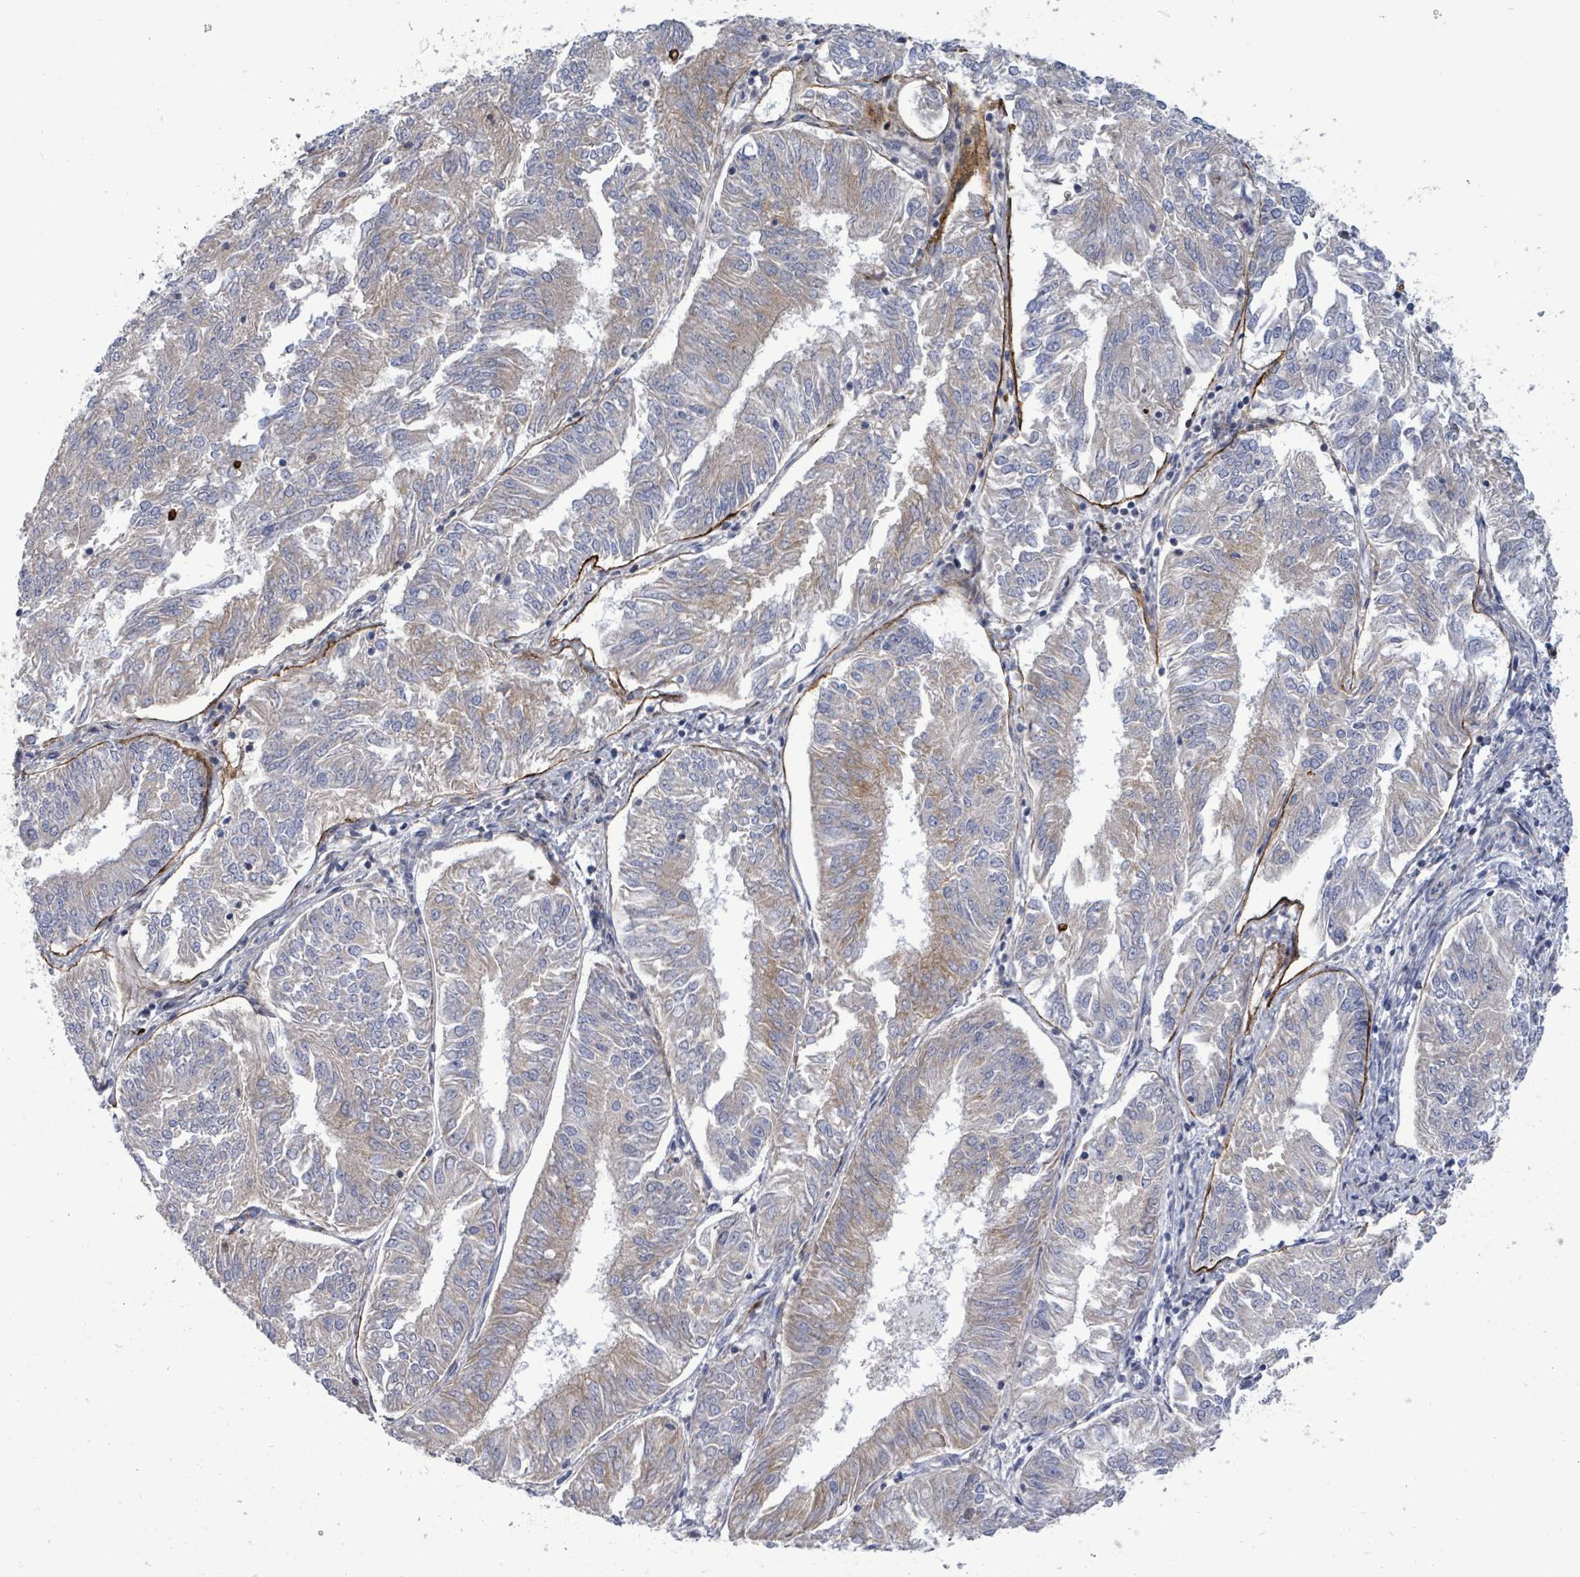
{"staining": {"intensity": "weak", "quantity": "25%-75%", "location": "cytoplasmic/membranous"}, "tissue": "endometrial cancer", "cell_type": "Tumor cells", "image_type": "cancer", "snomed": [{"axis": "morphology", "description": "Adenocarcinoma, NOS"}, {"axis": "topography", "description": "Endometrium"}], "caption": "Protein staining shows weak cytoplasmic/membranous positivity in approximately 25%-75% of tumor cells in endometrial adenocarcinoma. (DAB (3,3'-diaminobenzidine) IHC with brightfield microscopy, high magnification).", "gene": "SAR1A", "patient": {"sex": "female", "age": 58}}